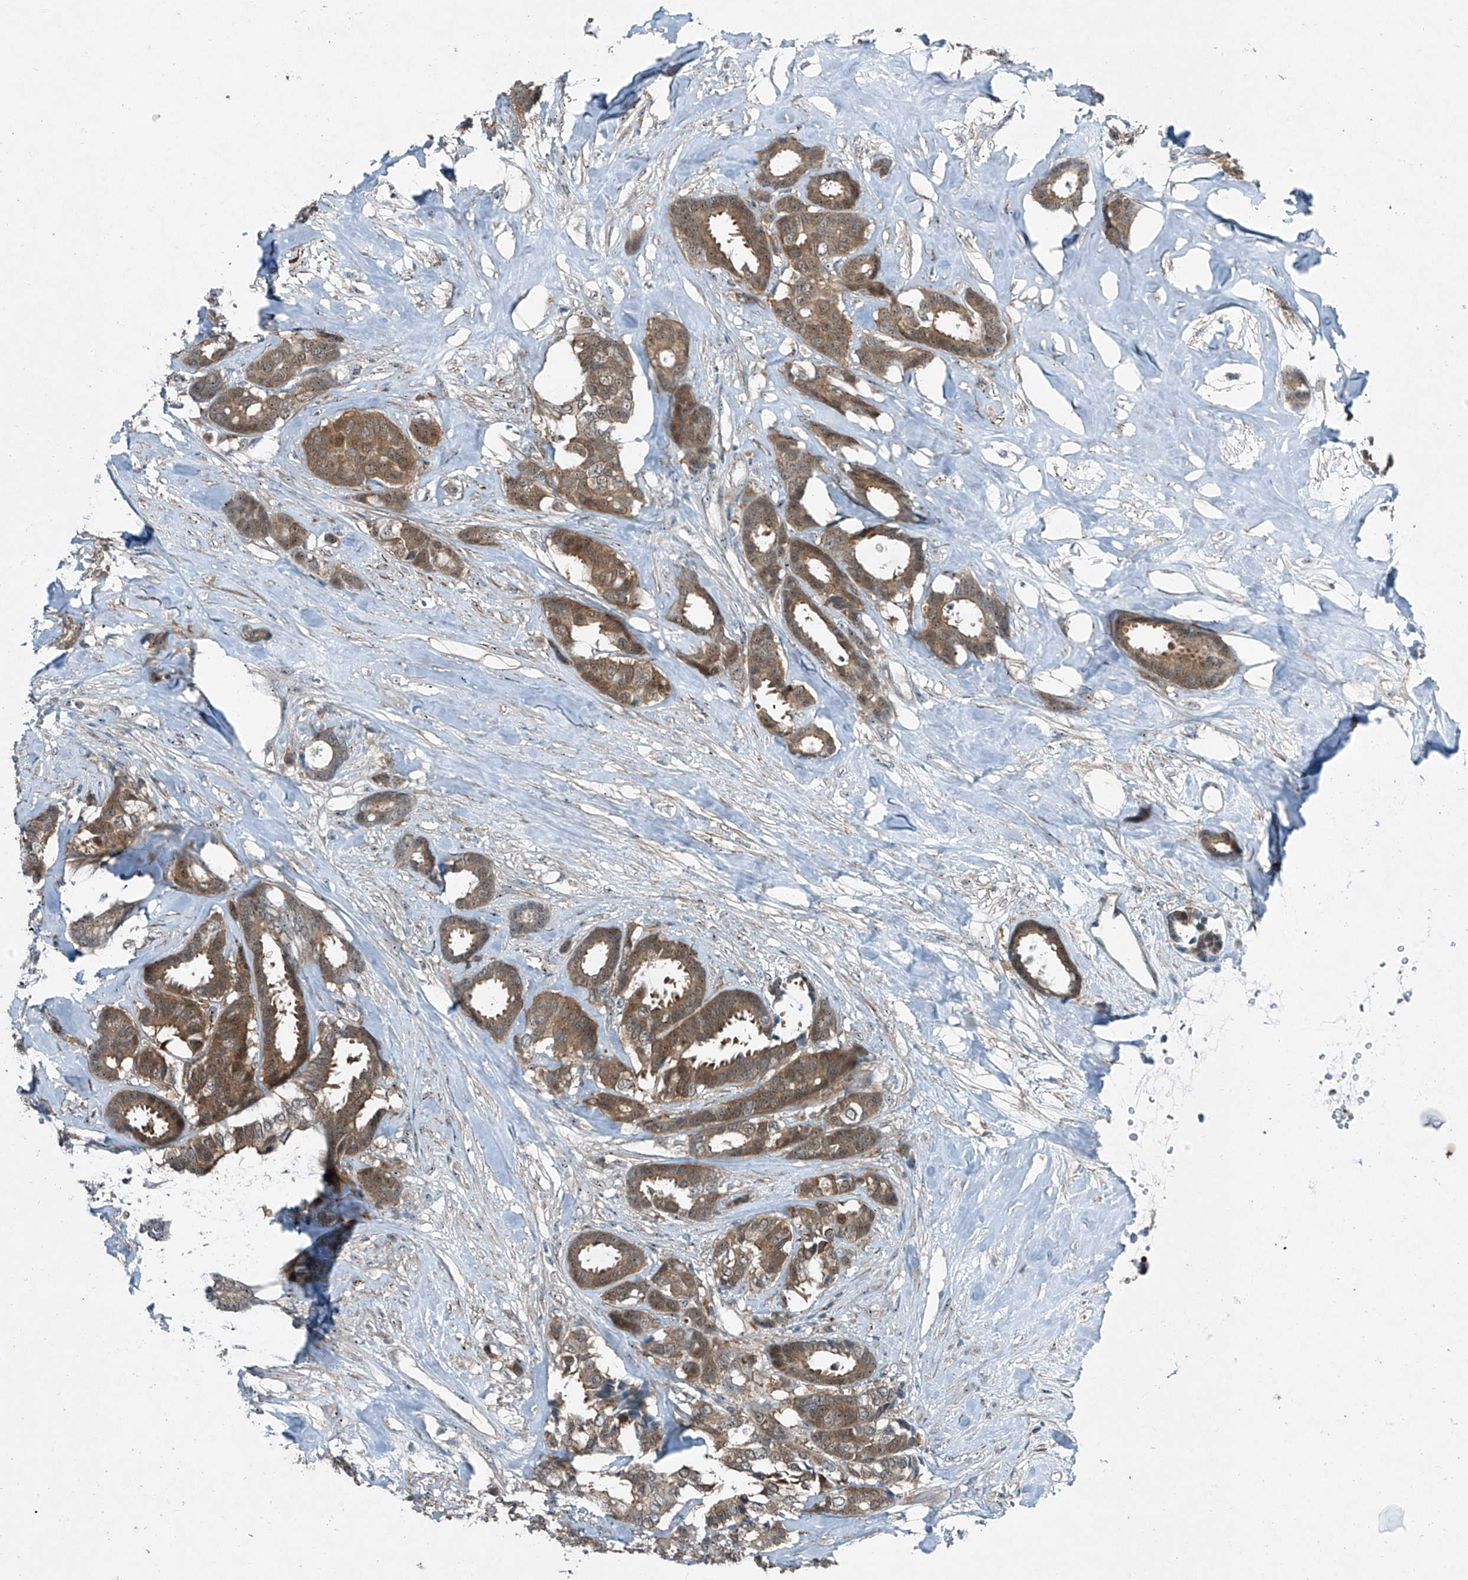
{"staining": {"intensity": "moderate", "quantity": ">75%", "location": "cytoplasmic/membranous"}, "tissue": "breast cancer", "cell_type": "Tumor cells", "image_type": "cancer", "snomed": [{"axis": "morphology", "description": "Duct carcinoma"}, {"axis": "topography", "description": "Breast"}], "caption": "Tumor cells show medium levels of moderate cytoplasmic/membranous expression in about >75% of cells in human intraductal carcinoma (breast).", "gene": "PPCS", "patient": {"sex": "female", "age": 87}}